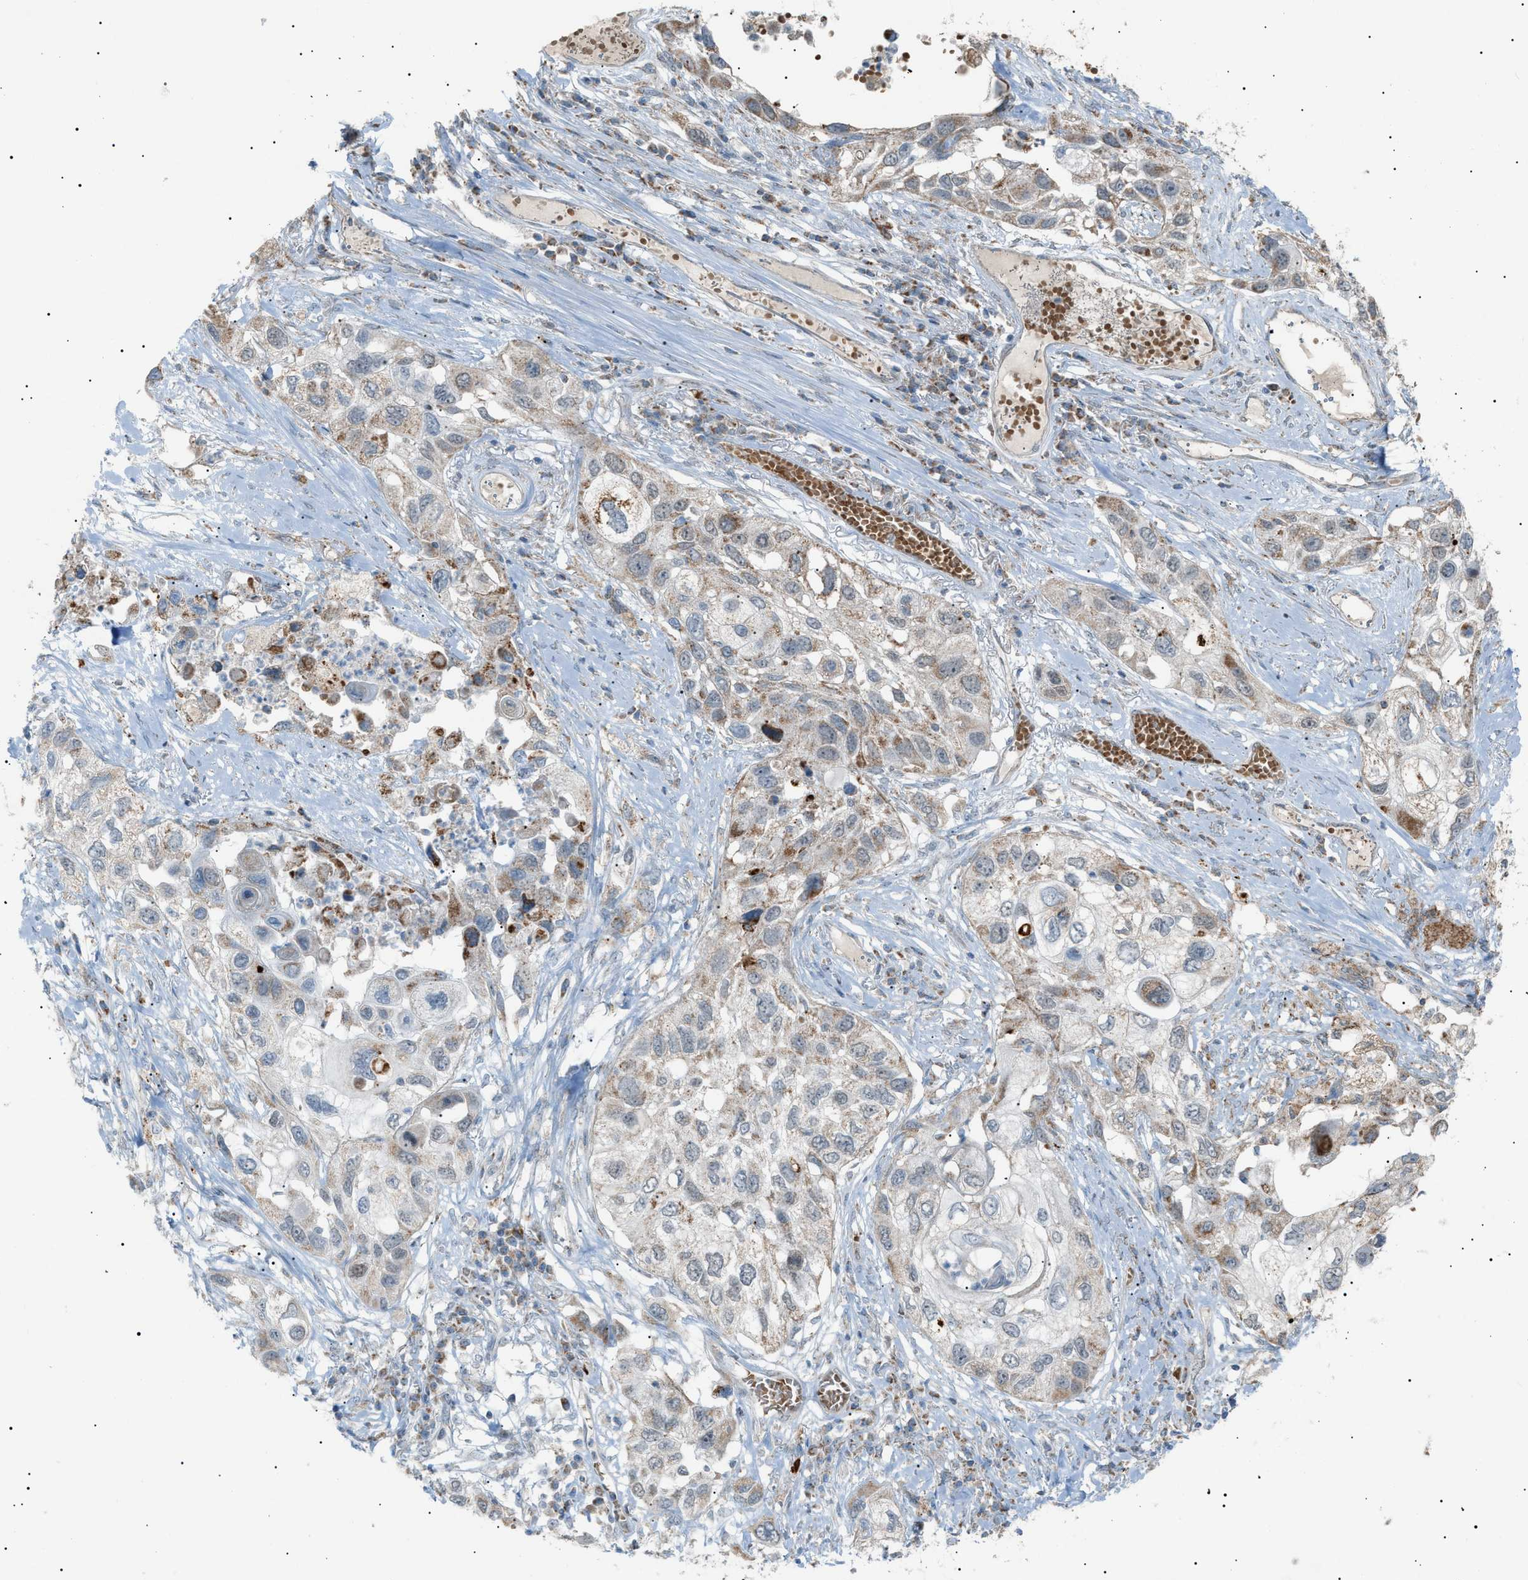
{"staining": {"intensity": "moderate", "quantity": "<25%", "location": "cytoplasmic/membranous"}, "tissue": "lung cancer", "cell_type": "Tumor cells", "image_type": "cancer", "snomed": [{"axis": "morphology", "description": "Squamous cell carcinoma, NOS"}, {"axis": "topography", "description": "Lung"}], "caption": "Squamous cell carcinoma (lung) stained with DAB (3,3'-diaminobenzidine) immunohistochemistry (IHC) exhibits low levels of moderate cytoplasmic/membranous staining in approximately <25% of tumor cells. The staining was performed using DAB, with brown indicating positive protein expression. Nuclei are stained blue with hematoxylin.", "gene": "ZNF516", "patient": {"sex": "male", "age": 71}}